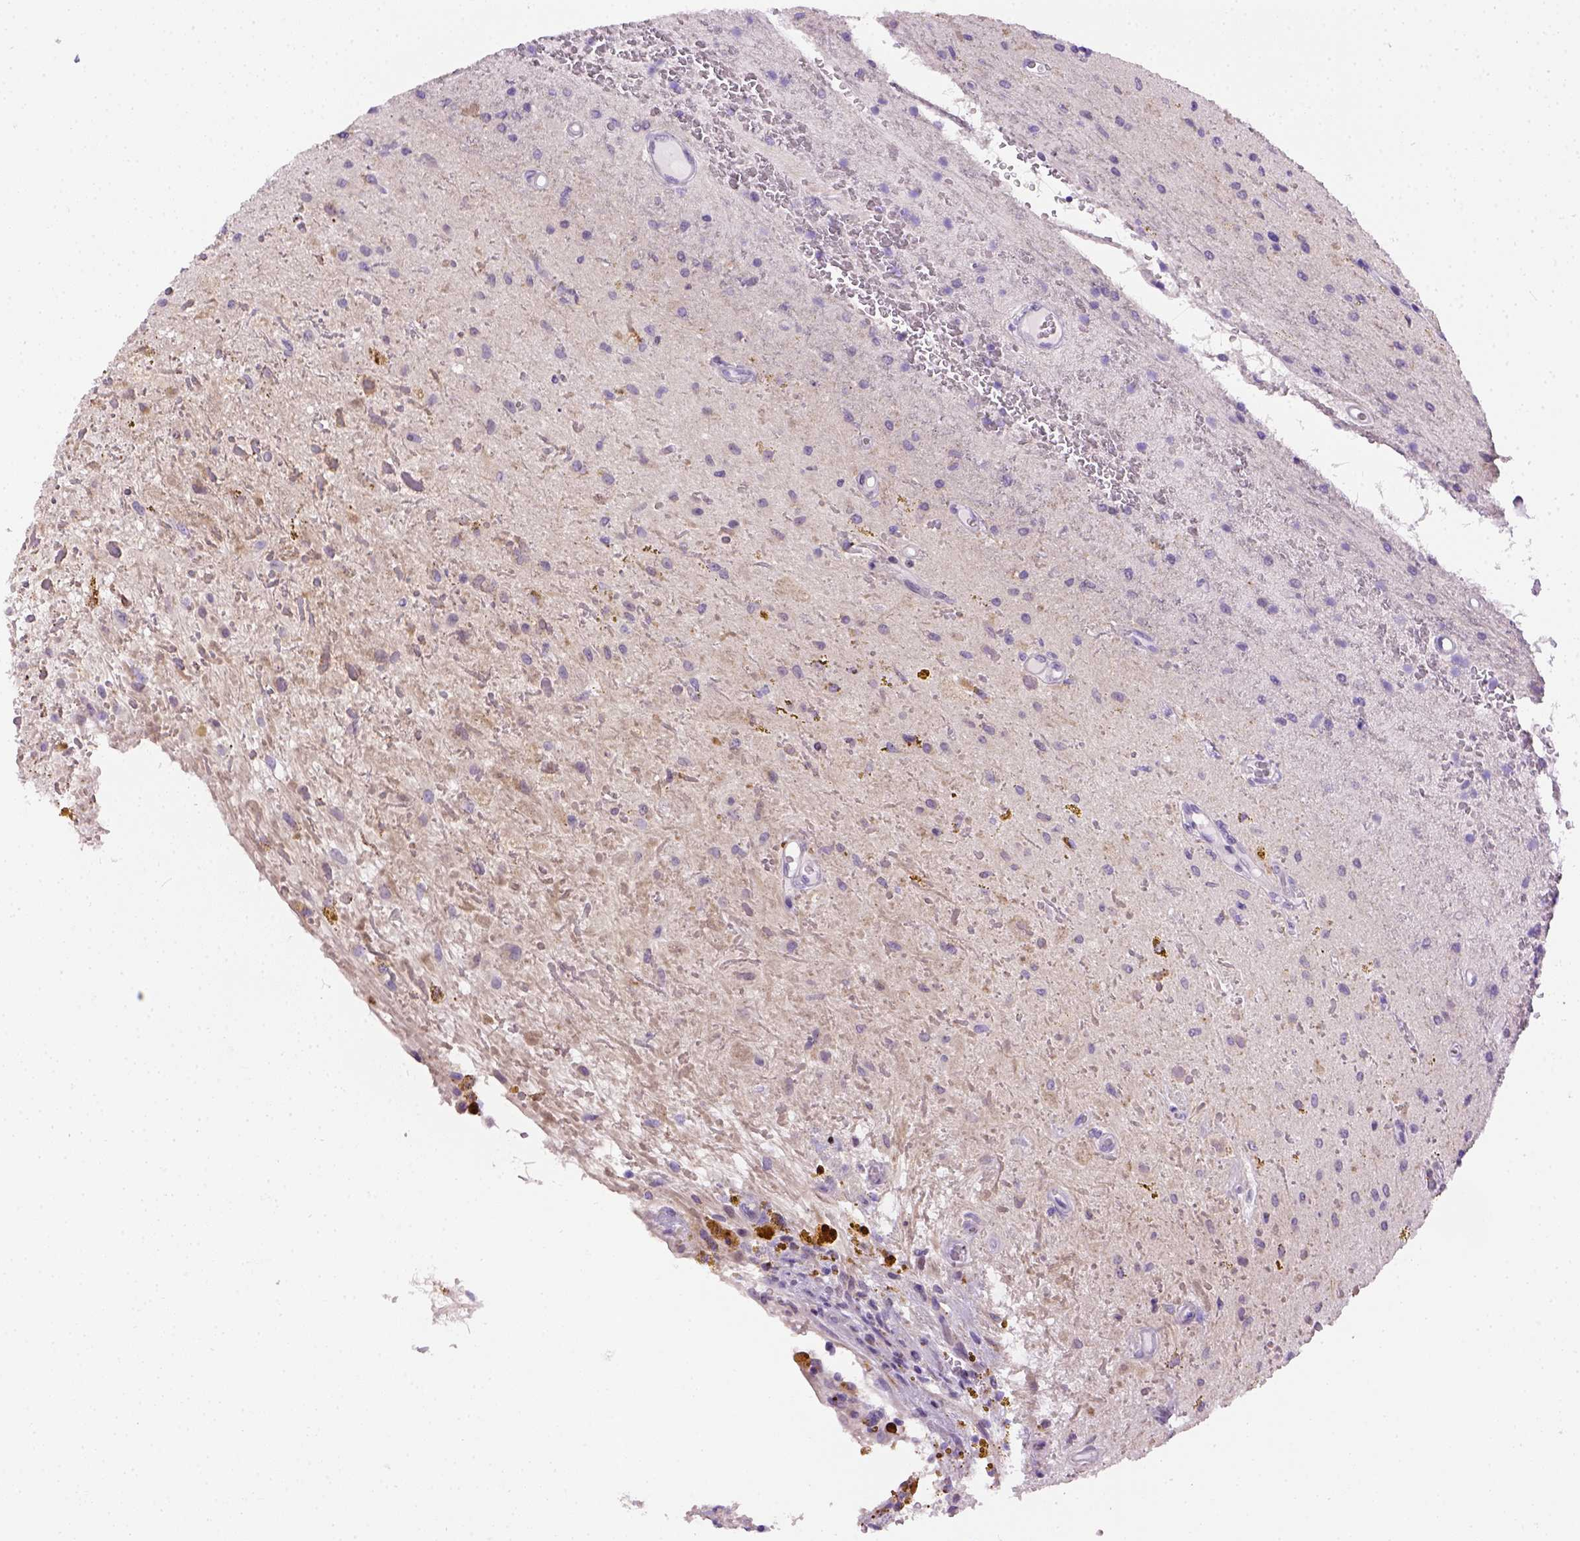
{"staining": {"intensity": "negative", "quantity": "none", "location": "none"}, "tissue": "glioma", "cell_type": "Tumor cells", "image_type": "cancer", "snomed": [{"axis": "morphology", "description": "Glioma, malignant, Low grade"}, {"axis": "topography", "description": "Cerebellum"}], "caption": "This is an immunohistochemistry (IHC) histopathology image of human malignant low-grade glioma. There is no expression in tumor cells.", "gene": "FAM184B", "patient": {"sex": "female", "age": 14}}